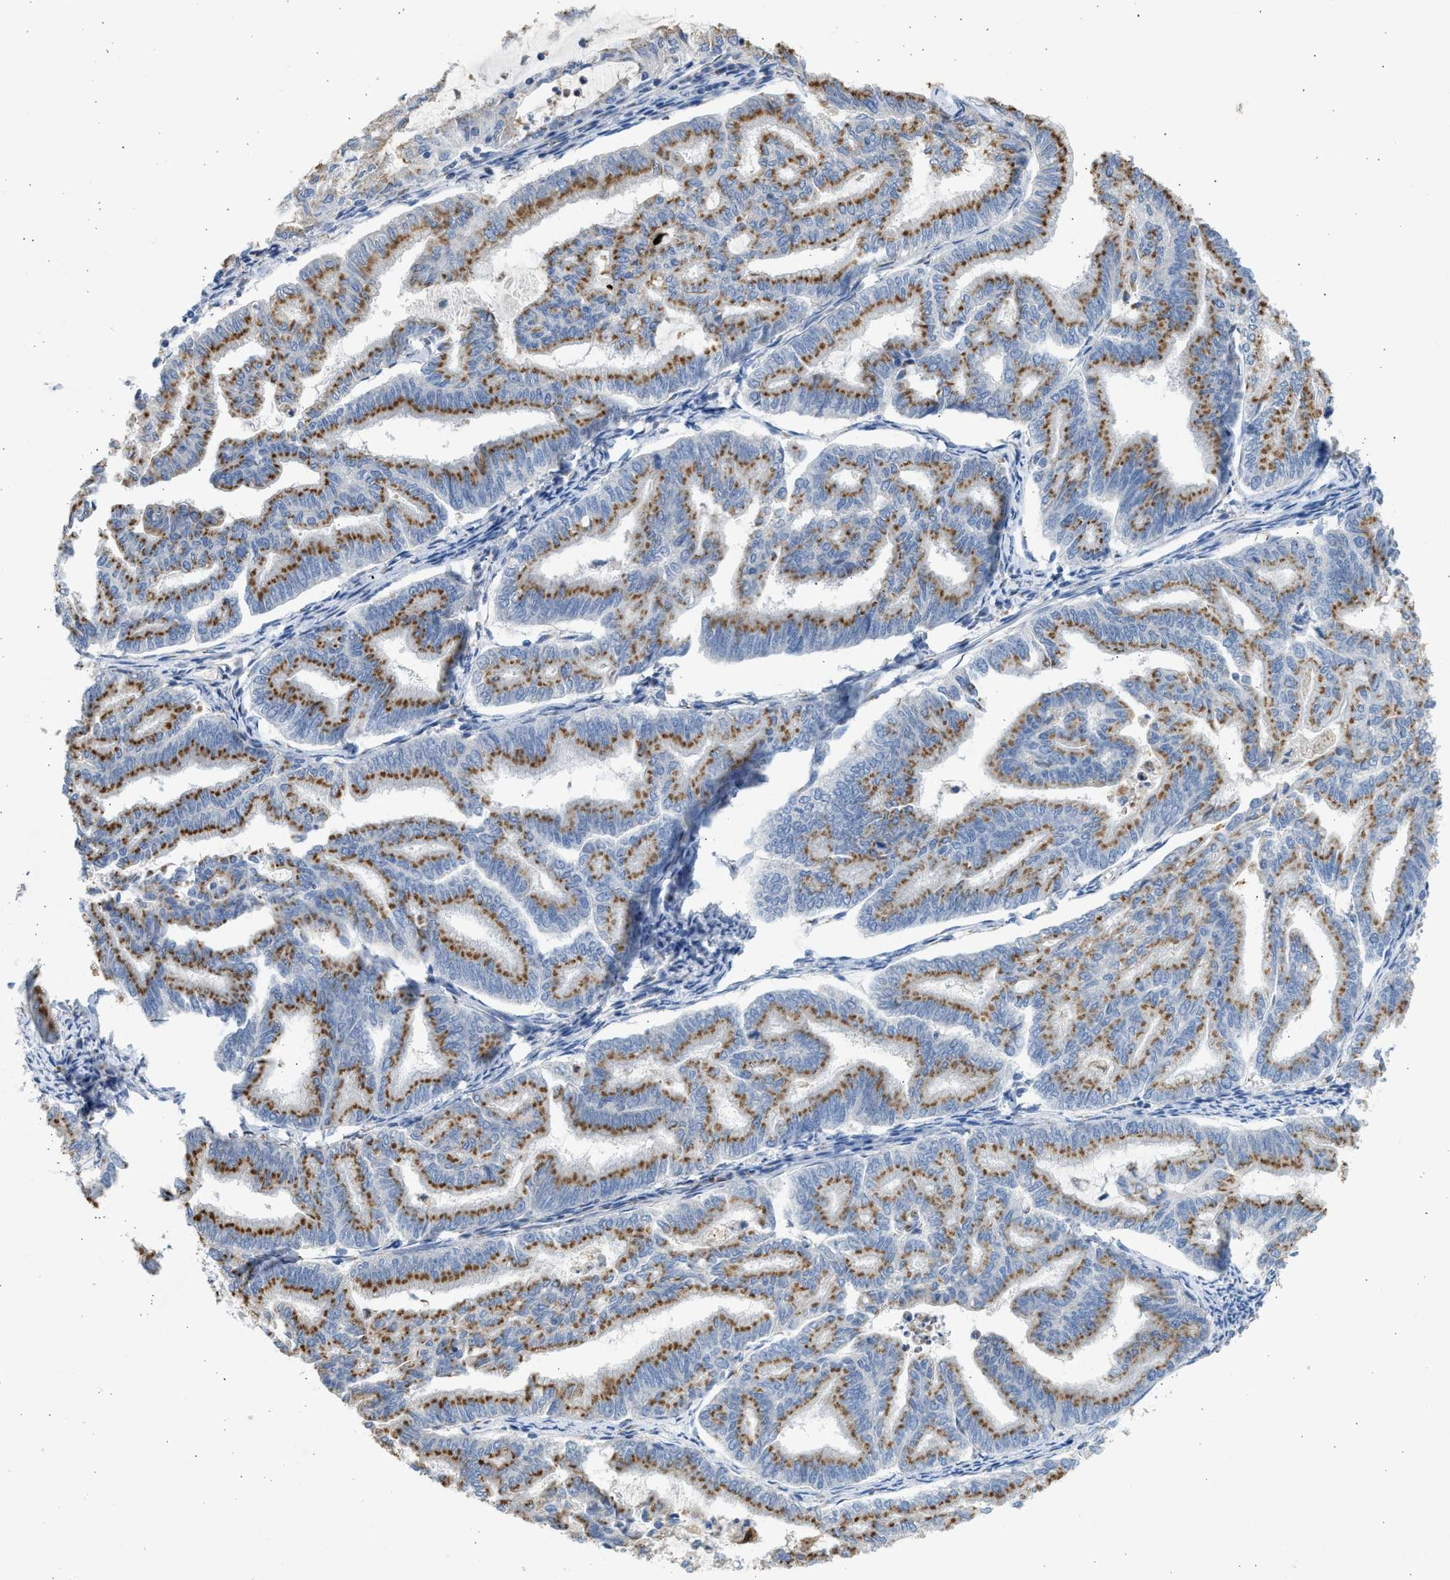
{"staining": {"intensity": "moderate", "quantity": ">75%", "location": "cytoplasmic/membranous"}, "tissue": "endometrial cancer", "cell_type": "Tumor cells", "image_type": "cancer", "snomed": [{"axis": "morphology", "description": "Adenocarcinoma, NOS"}, {"axis": "topography", "description": "Endometrium"}], "caption": "There is medium levels of moderate cytoplasmic/membranous positivity in tumor cells of endometrial cancer, as demonstrated by immunohistochemical staining (brown color).", "gene": "IPO8", "patient": {"sex": "female", "age": 79}}